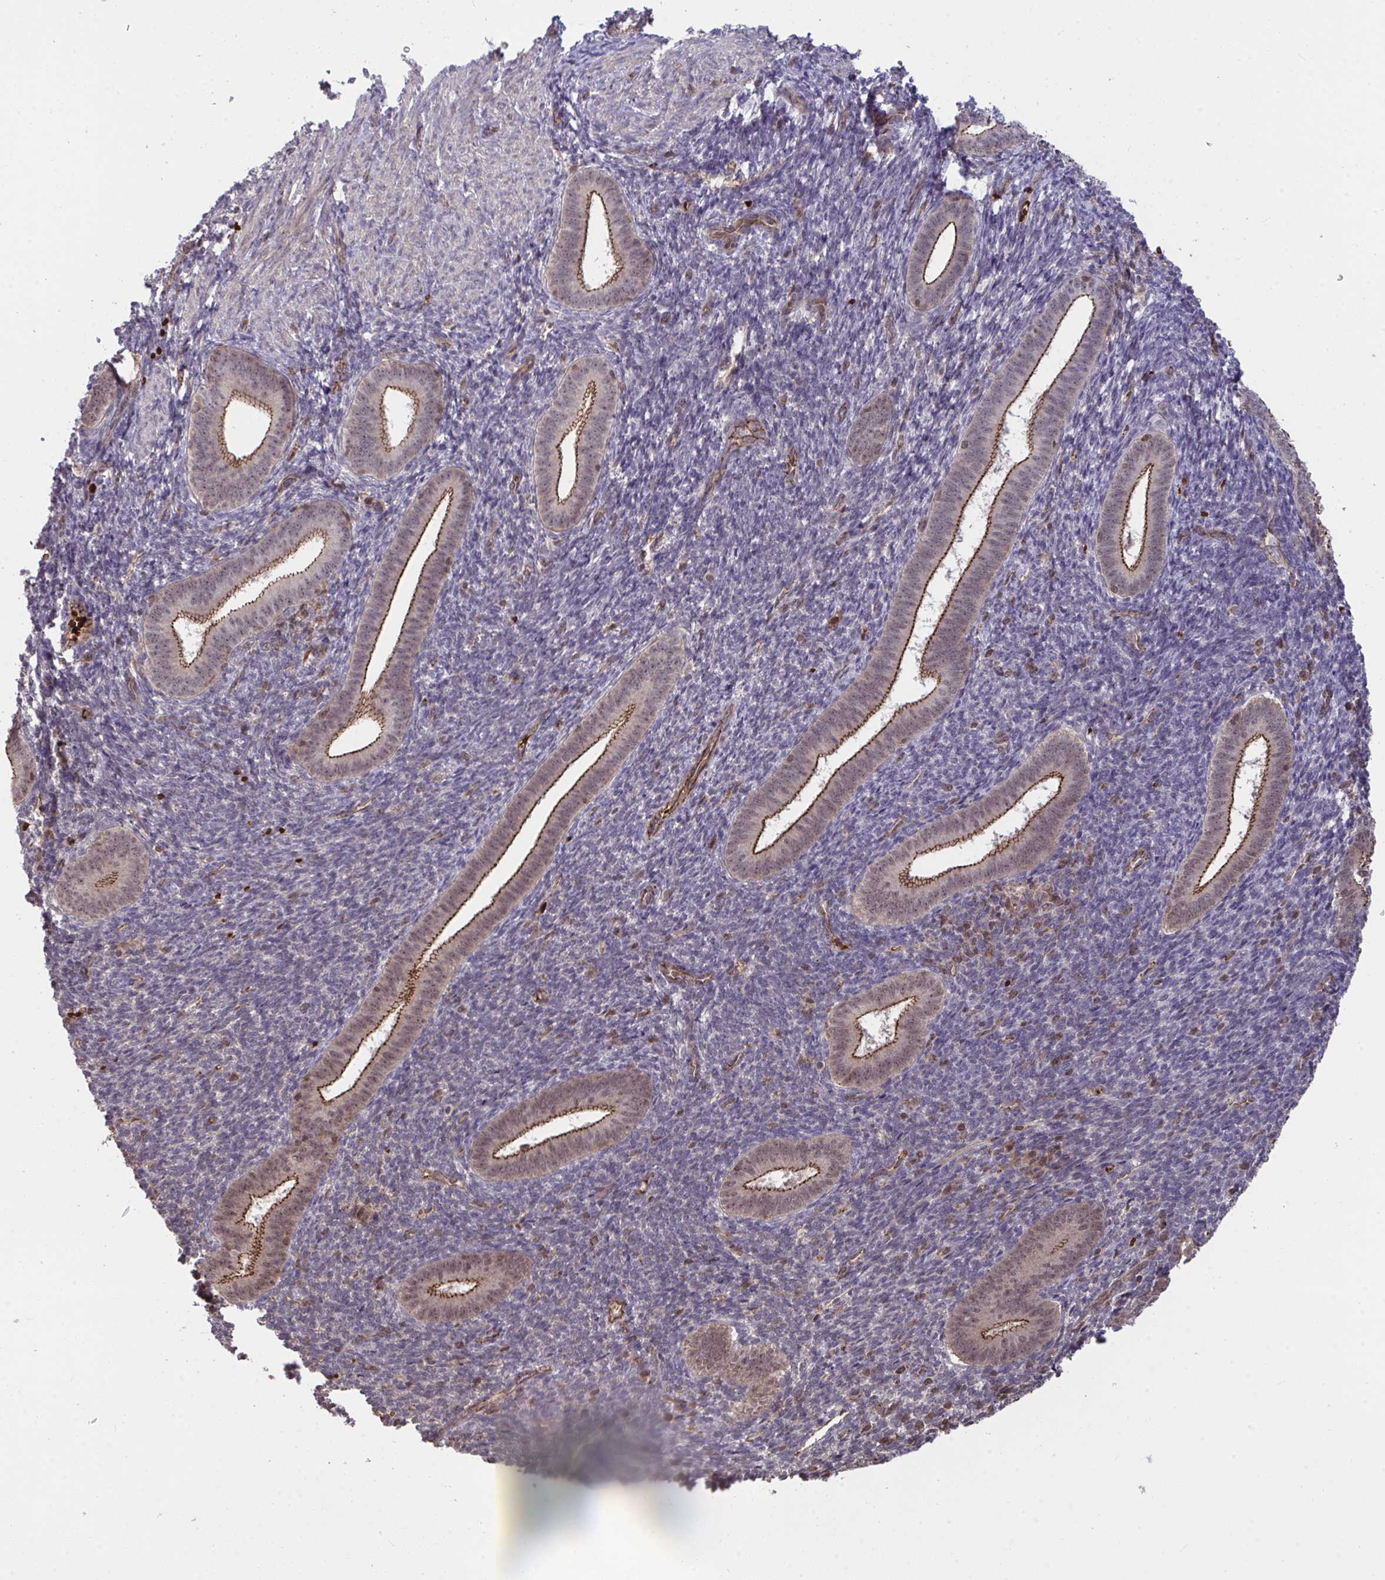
{"staining": {"intensity": "negative", "quantity": "none", "location": "none"}, "tissue": "endometrium", "cell_type": "Cells in endometrial stroma", "image_type": "normal", "snomed": [{"axis": "morphology", "description": "Normal tissue, NOS"}, {"axis": "topography", "description": "Endometrium"}], "caption": "Immunohistochemical staining of unremarkable human endometrium shows no significant positivity in cells in endometrial stroma.", "gene": "PPP1CA", "patient": {"sex": "female", "age": 25}}